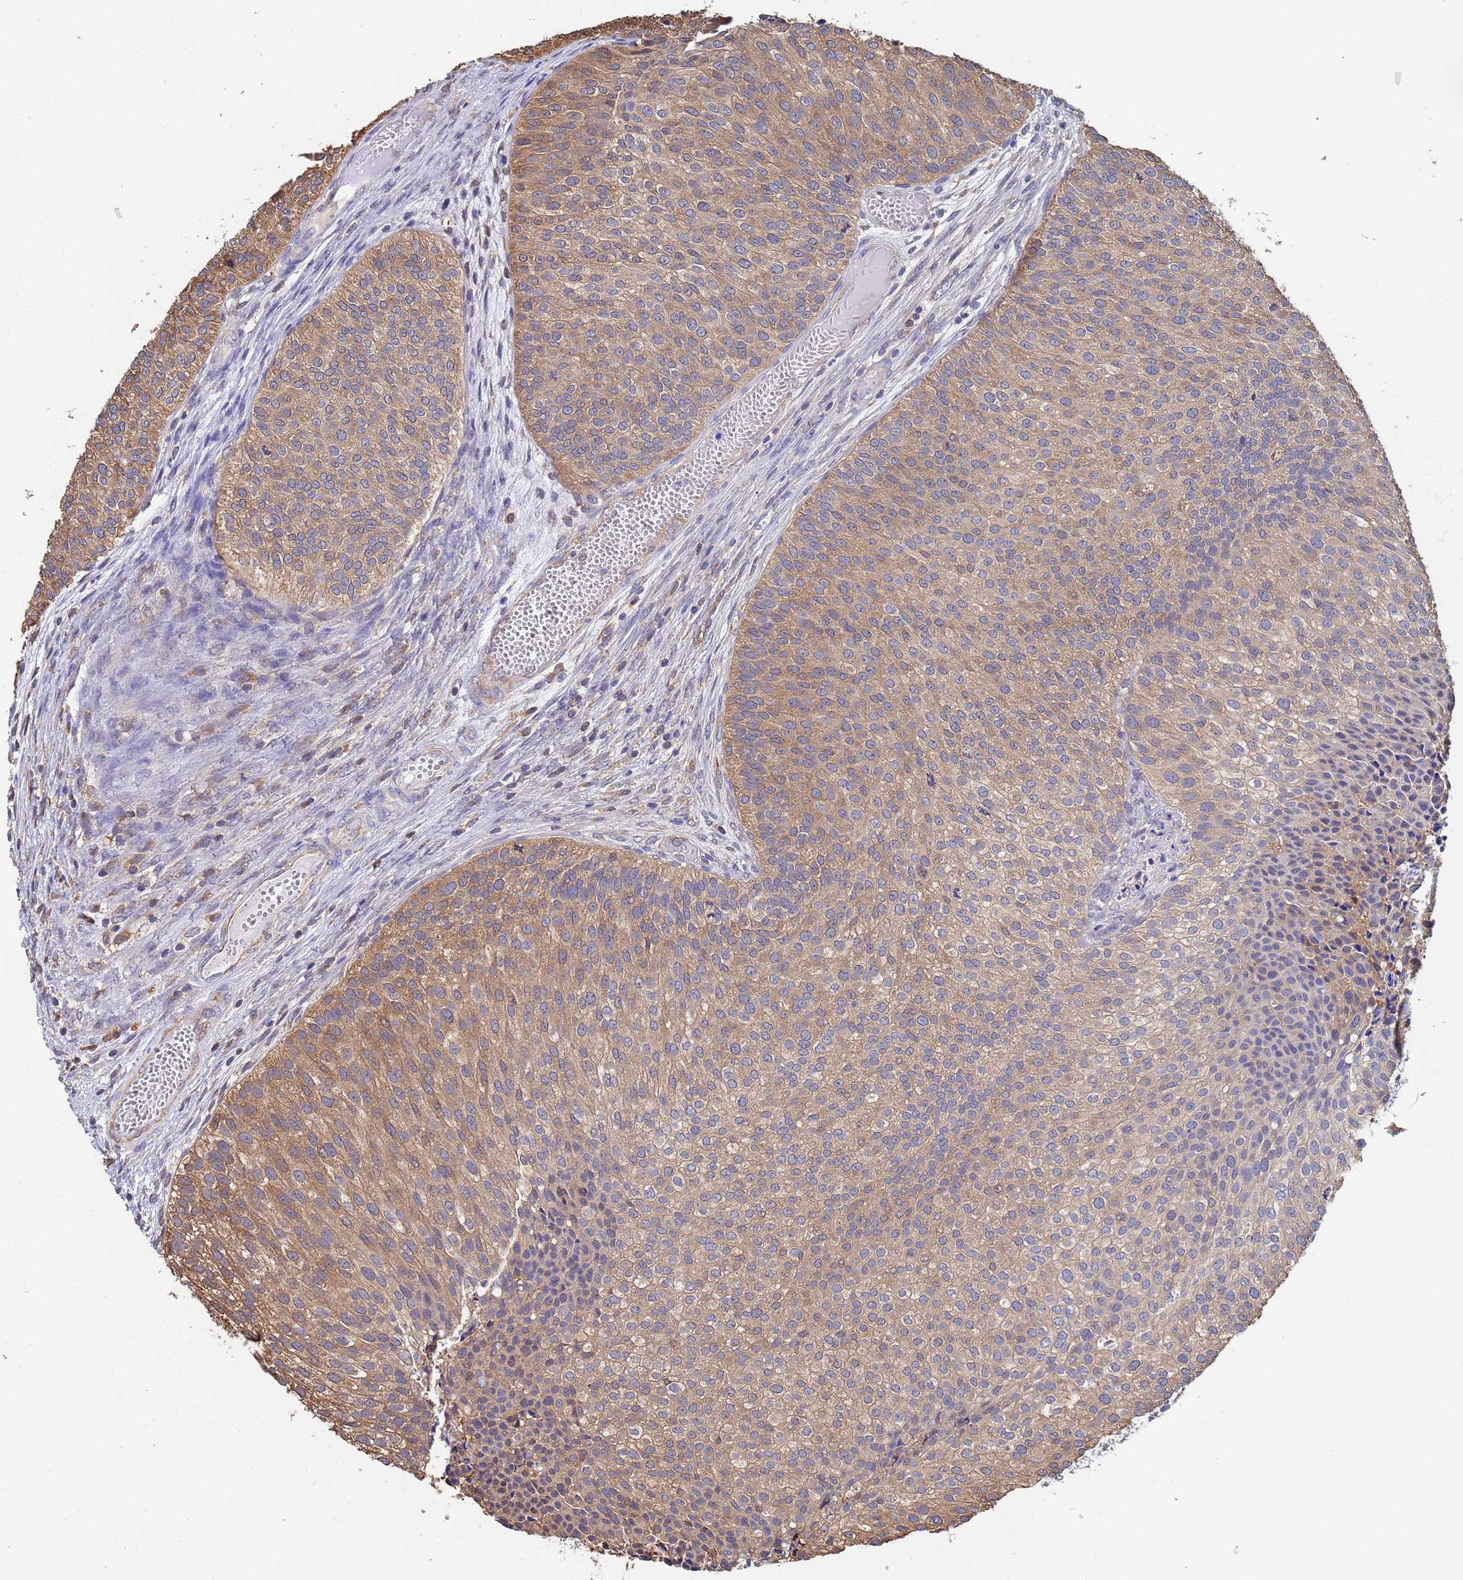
{"staining": {"intensity": "moderate", "quantity": ">75%", "location": "cytoplasmic/membranous"}, "tissue": "urothelial cancer", "cell_type": "Tumor cells", "image_type": "cancer", "snomed": [{"axis": "morphology", "description": "Urothelial carcinoma, Low grade"}, {"axis": "topography", "description": "Urinary bladder"}], "caption": "A medium amount of moderate cytoplasmic/membranous expression is present in approximately >75% of tumor cells in urothelial cancer tissue.", "gene": "FAM25A", "patient": {"sex": "male", "age": 84}}